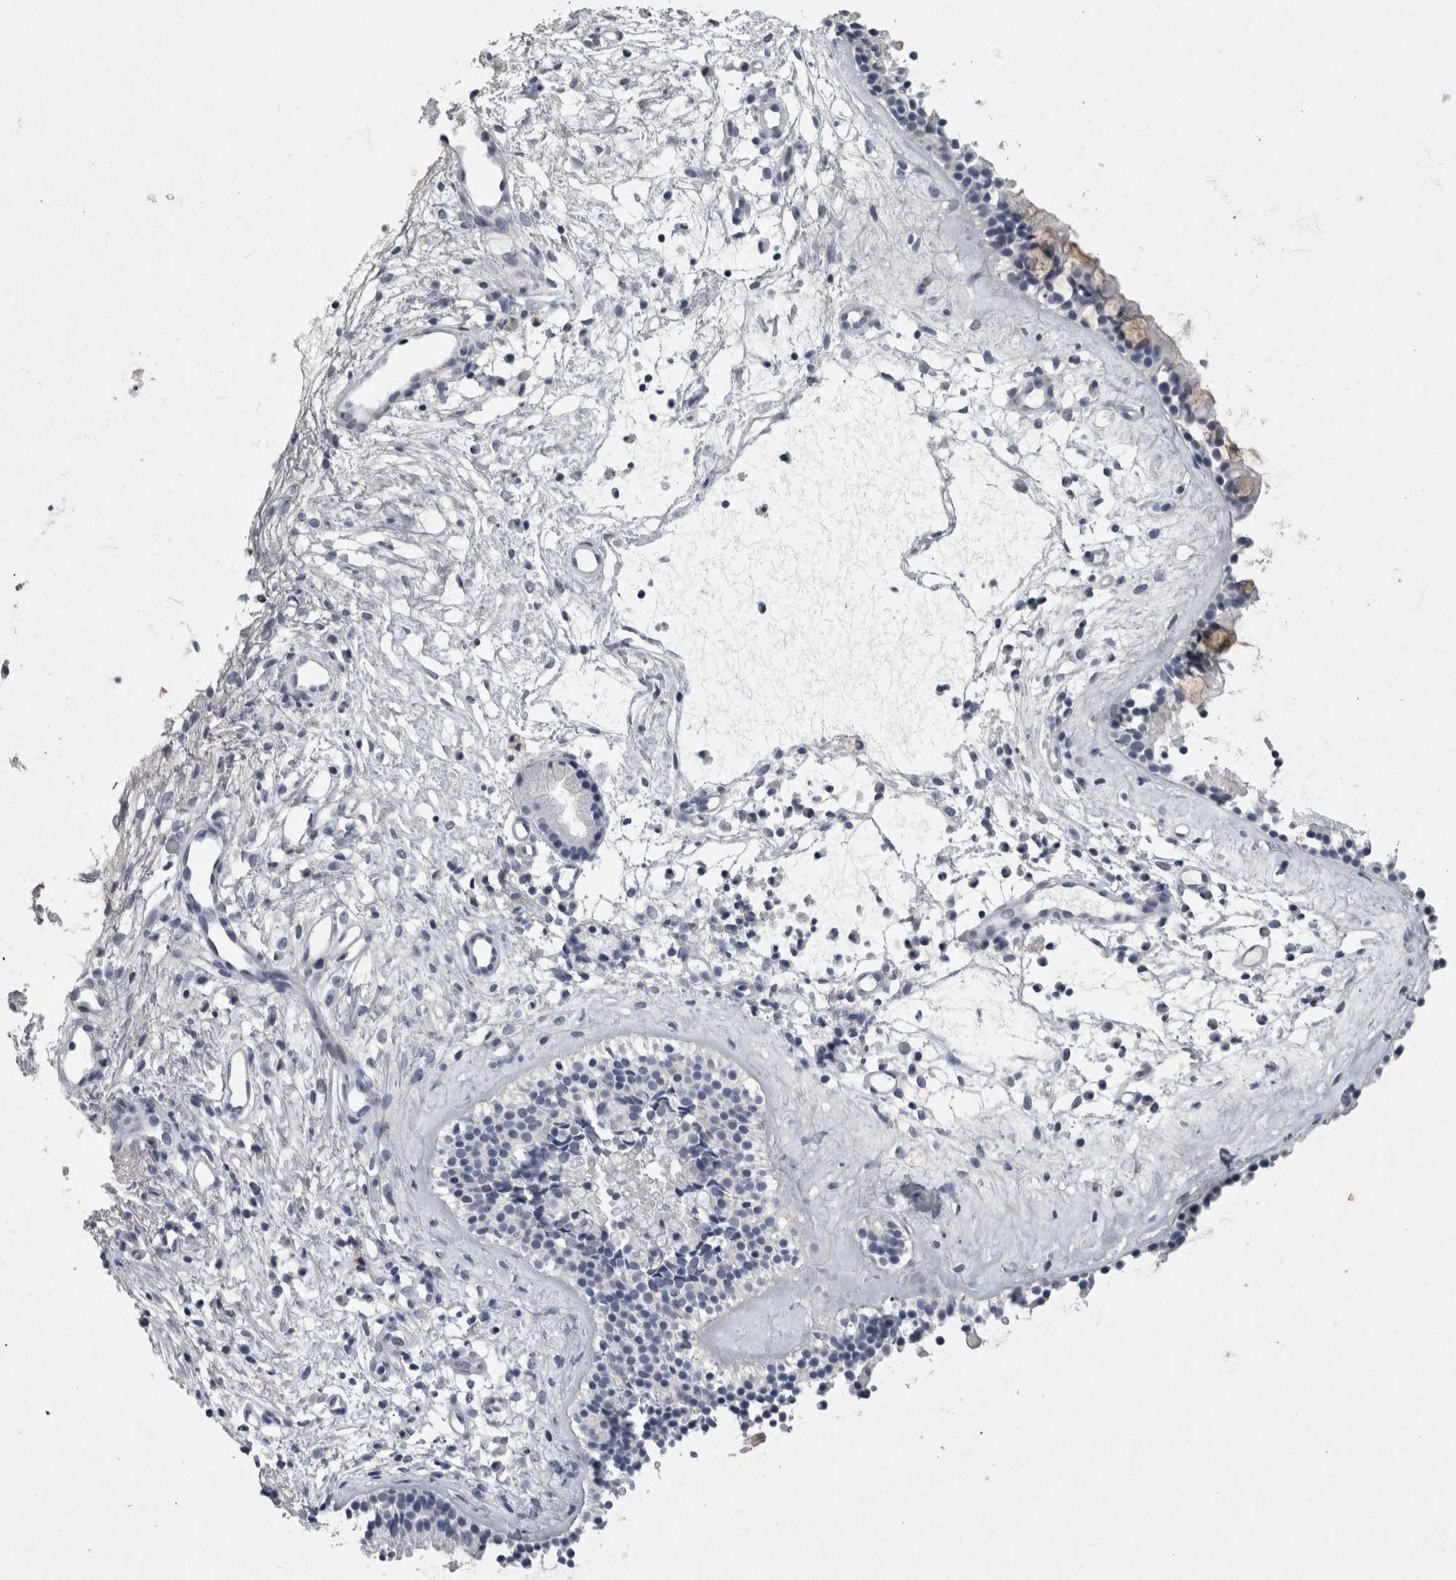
{"staining": {"intensity": "negative", "quantity": "none", "location": "none"}, "tissue": "nasopharynx", "cell_type": "Respiratory epithelial cells", "image_type": "normal", "snomed": [{"axis": "morphology", "description": "Normal tissue, NOS"}, {"axis": "topography", "description": "Nasopharynx"}], "caption": "Respiratory epithelial cells show no significant protein staining in normal nasopharynx.", "gene": "PDX1", "patient": {"sex": "female", "age": 42}}